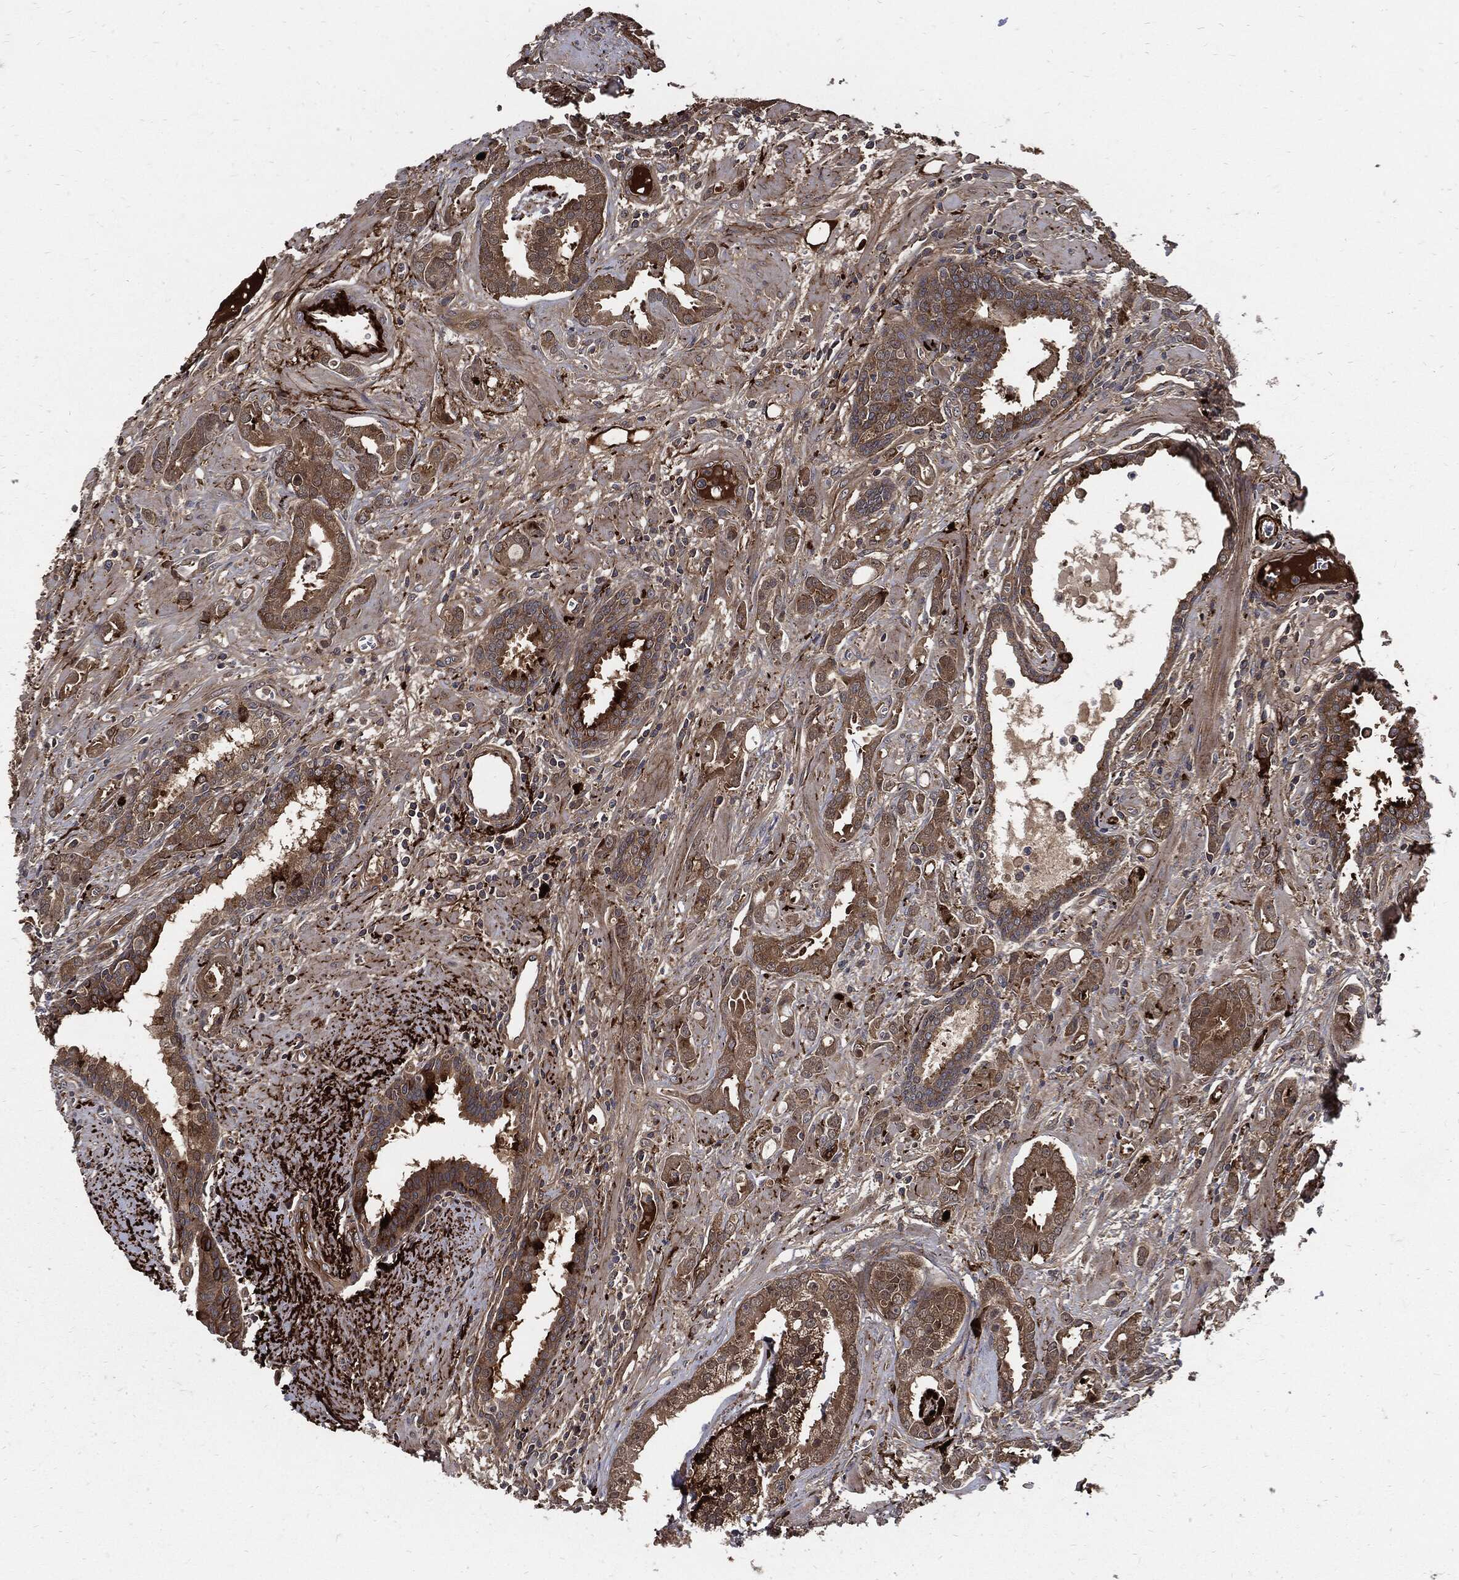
{"staining": {"intensity": "strong", "quantity": "25%-75%", "location": "cytoplasmic/membranous"}, "tissue": "prostate cancer", "cell_type": "Tumor cells", "image_type": "cancer", "snomed": [{"axis": "morphology", "description": "Adenocarcinoma, NOS"}, {"axis": "topography", "description": "Prostate"}], "caption": "A brown stain shows strong cytoplasmic/membranous positivity of a protein in prostate adenocarcinoma tumor cells.", "gene": "CLU", "patient": {"sex": "male", "age": 57}}